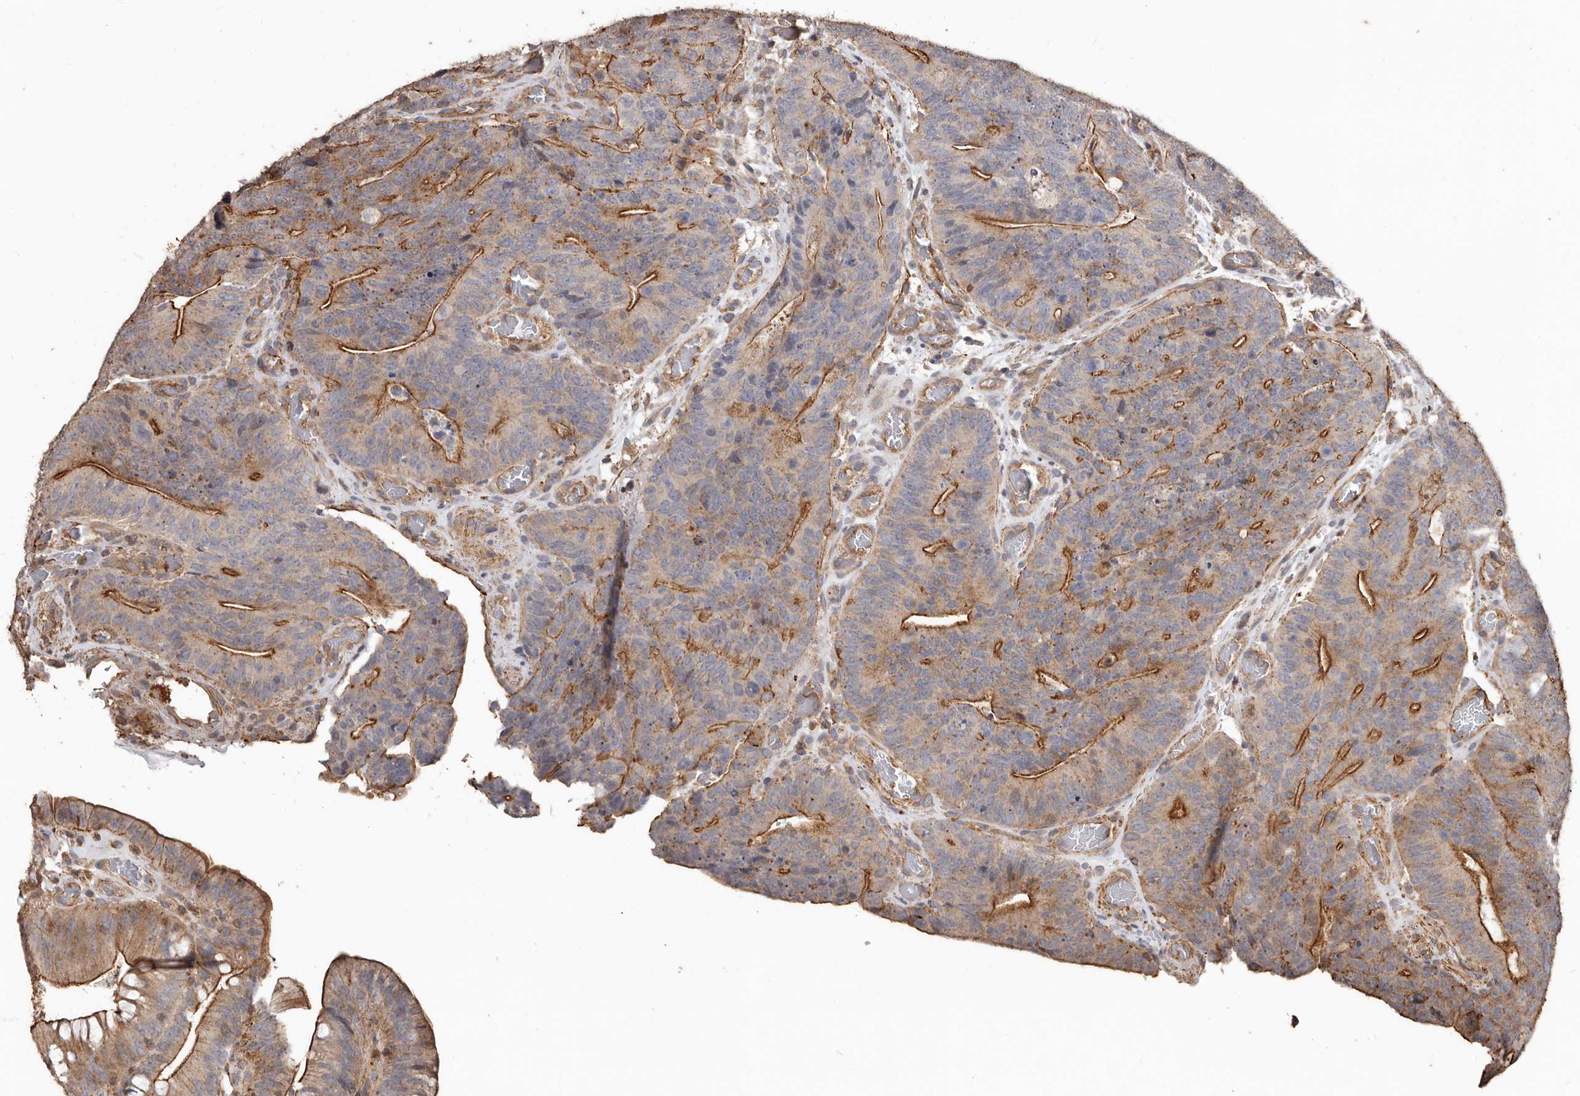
{"staining": {"intensity": "moderate", "quantity": ">75%", "location": "cytoplasmic/membranous"}, "tissue": "colorectal cancer", "cell_type": "Tumor cells", "image_type": "cancer", "snomed": [{"axis": "morphology", "description": "Normal tissue, NOS"}, {"axis": "topography", "description": "Colon"}], "caption": "This is an image of IHC staining of colorectal cancer, which shows moderate expression in the cytoplasmic/membranous of tumor cells.", "gene": "GSK3A", "patient": {"sex": "female", "age": 82}}